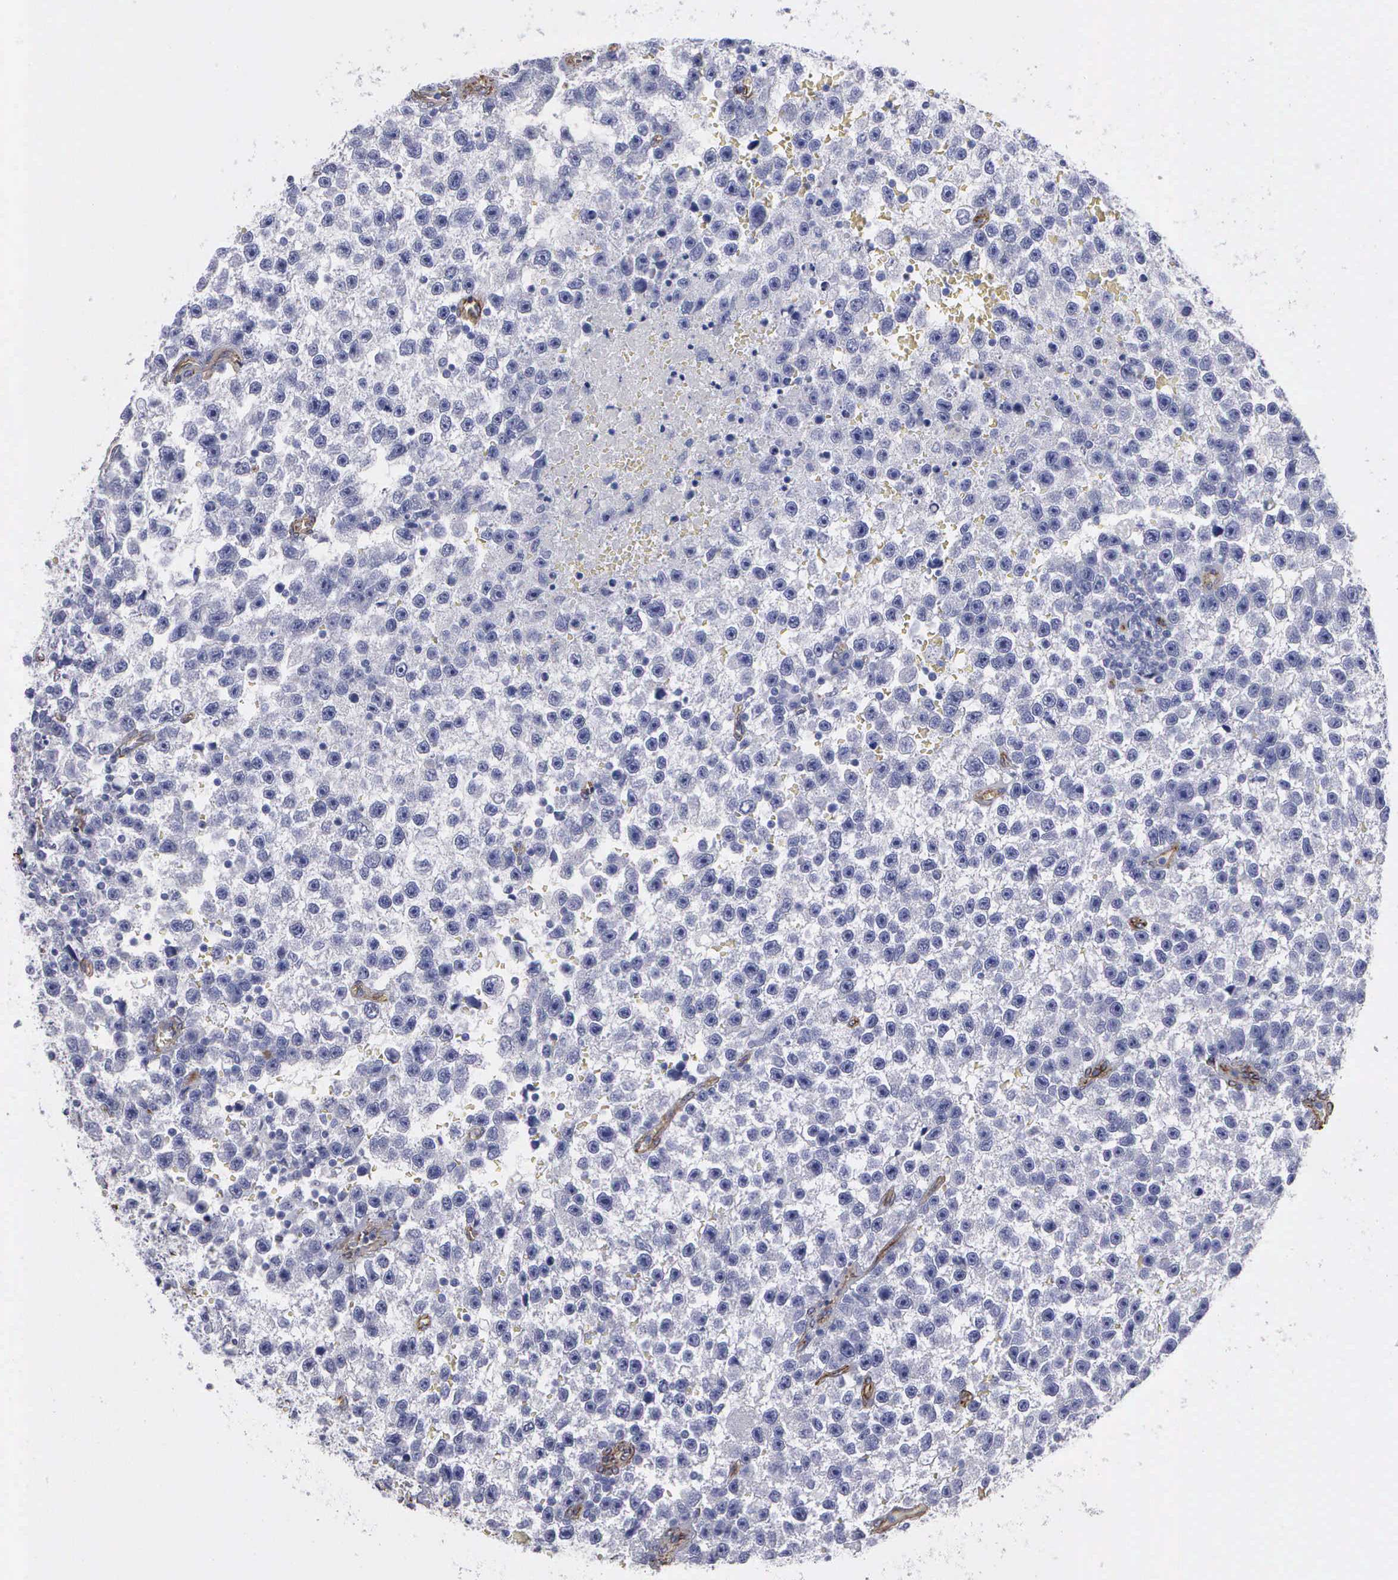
{"staining": {"intensity": "negative", "quantity": "none", "location": "none"}, "tissue": "testis cancer", "cell_type": "Tumor cells", "image_type": "cancer", "snomed": [{"axis": "morphology", "description": "Seminoma, NOS"}, {"axis": "topography", "description": "Testis"}], "caption": "Immunohistochemistry (IHC) micrograph of neoplastic tissue: human testis seminoma stained with DAB demonstrates no significant protein staining in tumor cells.", "gene": "MAGEB10", "patient": {"sex": "male", "age": 33}}